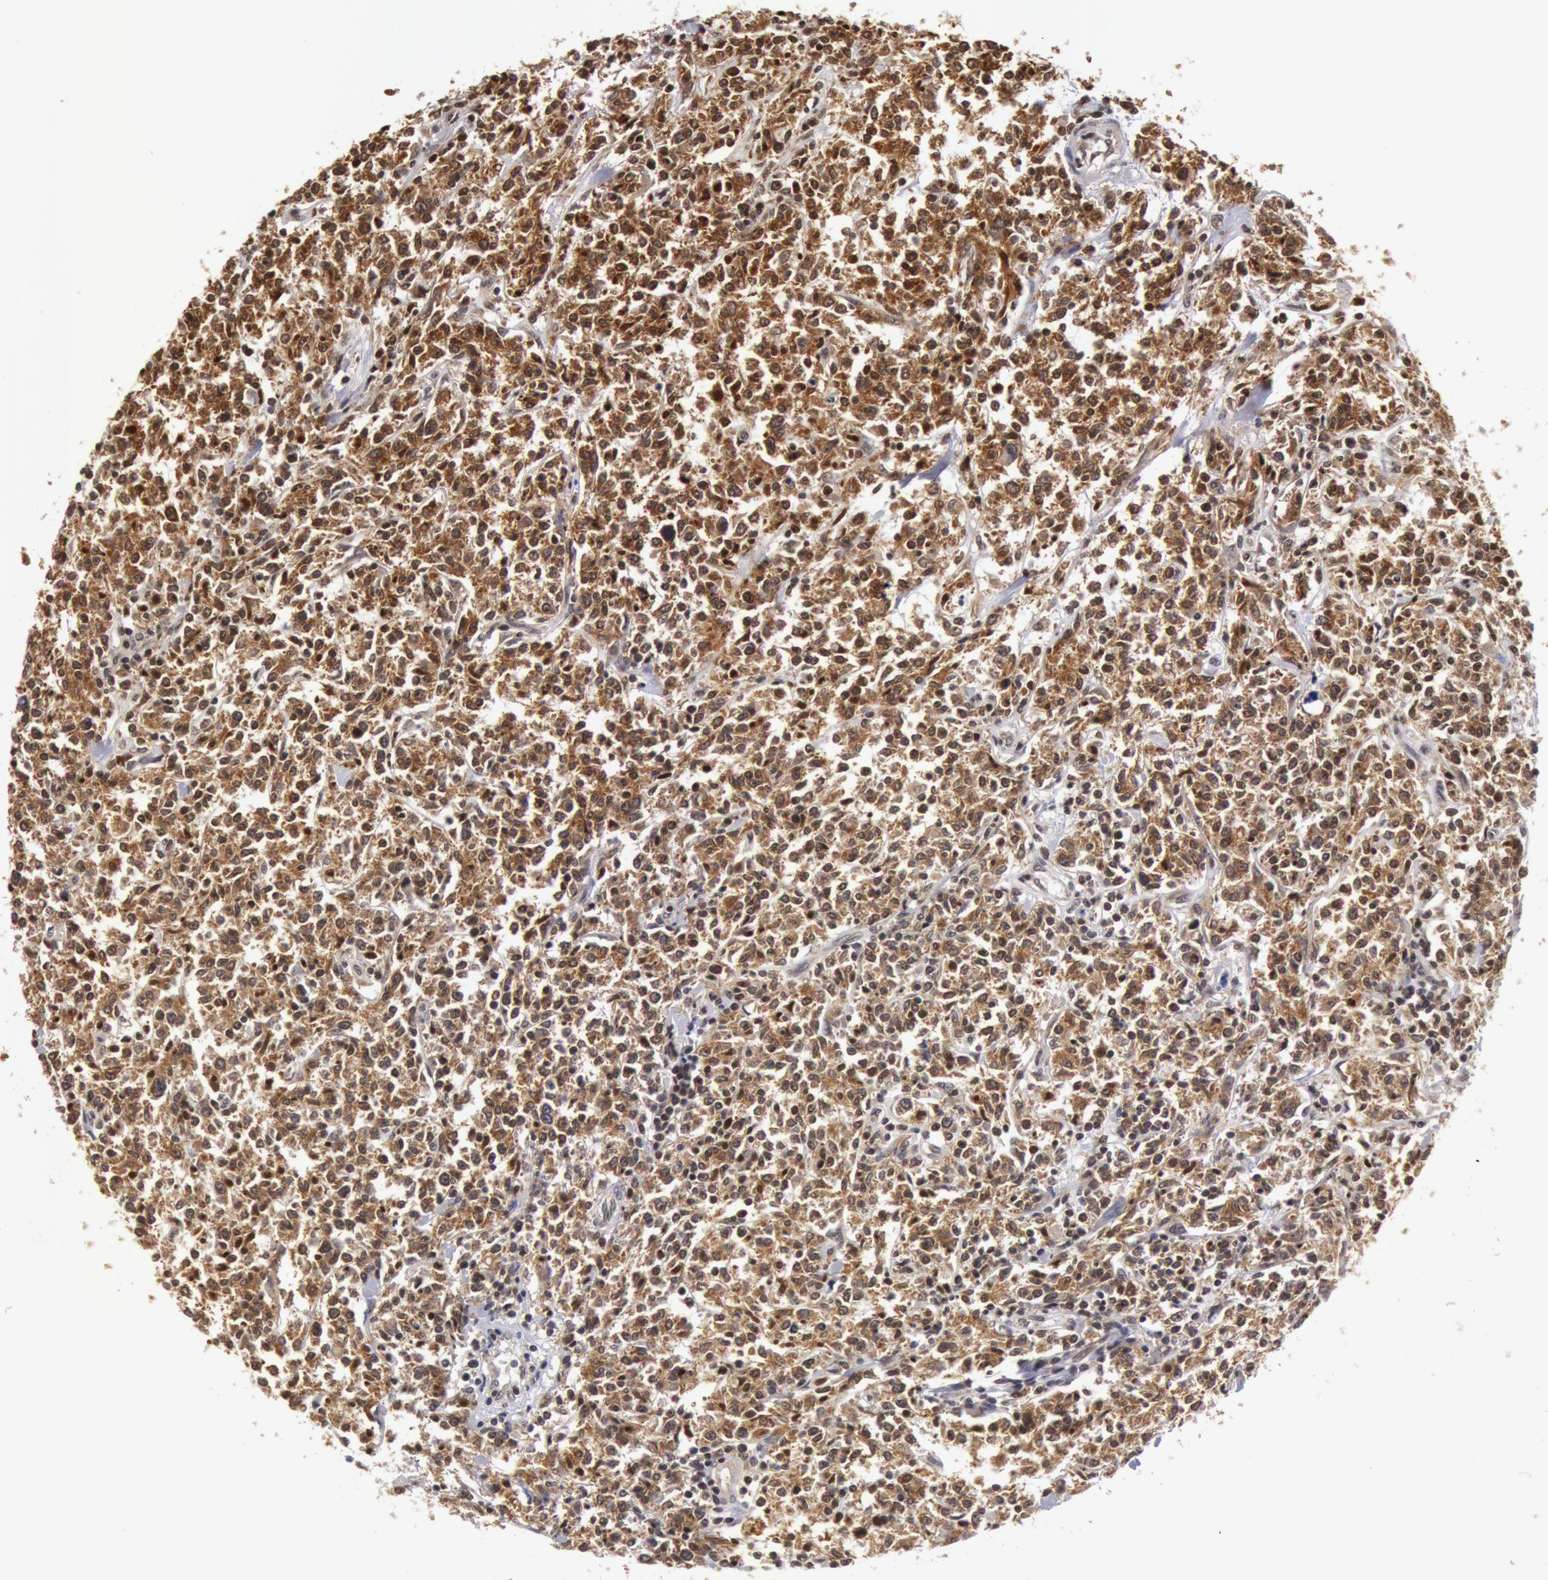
{"staining": {"intensity": "weak", "quantity": "25%-75%", "location": "cytoplasmic/membranous,nuclear"}, "tissue": "lymphoma", "cell_type": "Tumor cells", "image_type": "cancer", "snomed": [{"axis": "morphology", "description": "Malignant lymphoma, non-Hodgkin's type, Low grade"}, {"axis": "topography", "description": "Small intestine"}], "caption": "A brown stain labels weak cytoplasmic/membranous and nuclear staining of a protein in human malignant lymphoma, non-Hodgkin's type (low-grade) tumor cells.", "gene": "ZNF350", "patient": {"sex": "female", "age": 59}}